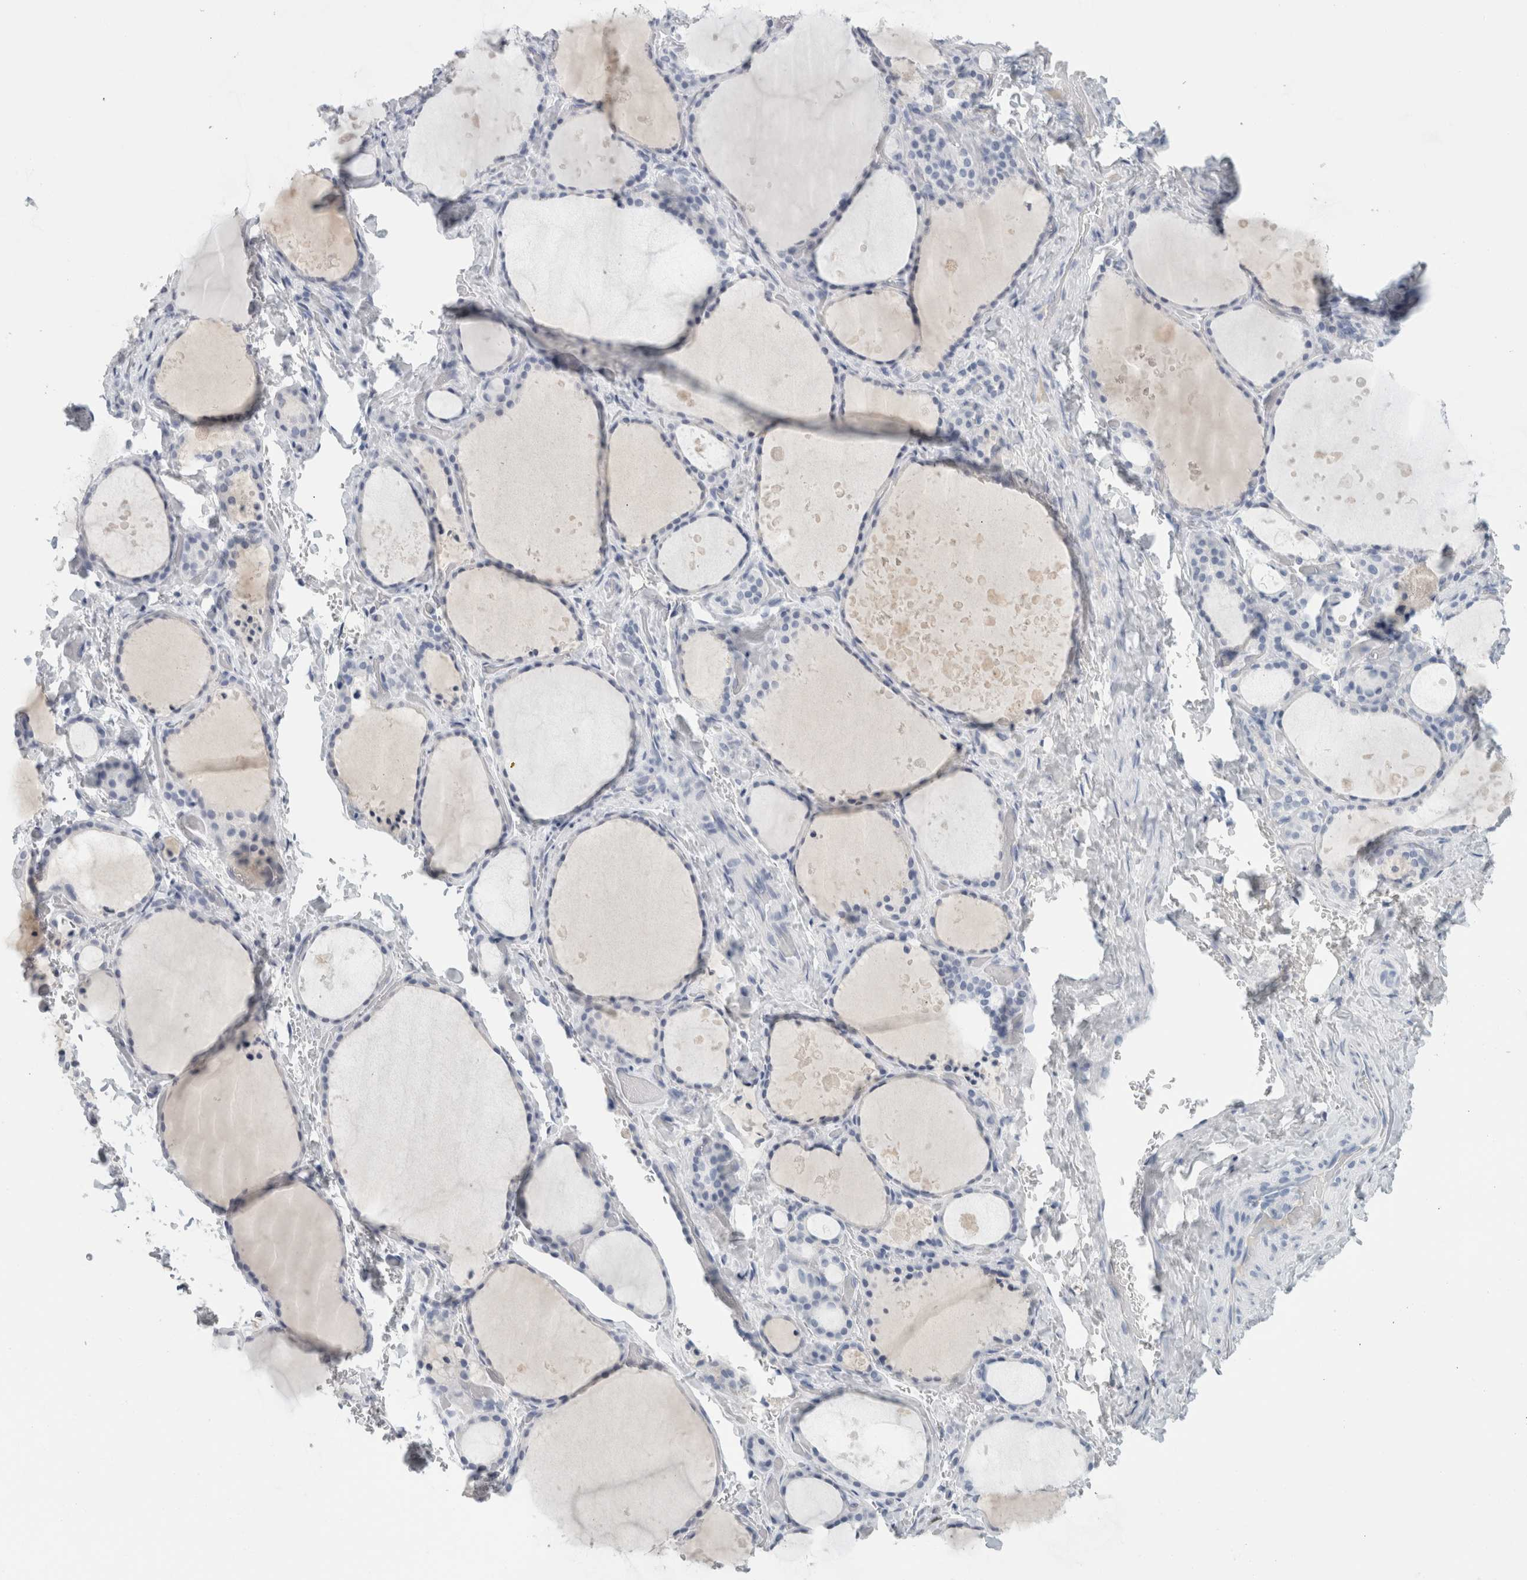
{"staining": {"intensity": "negative", "quantity": "none", "location": "none"}, "tissue": "thyroid gland", "cell_type": "Glandular cells", "image_type": "normal", "snomed": [{"axis": "morphology", "description": "Normal tissue, NOS"}, {"axis": "topography", "description": "Thyroid gland"}], "caption": "Photomicrograph shows no protein positivity in glandular cells of unremarkable thyroid gland. (Immunohistochemistry (ihc), brightfield microscopy, high magnification).", "gene": "TSPAN8", "patient": {"sex": "female", "age": 44}}